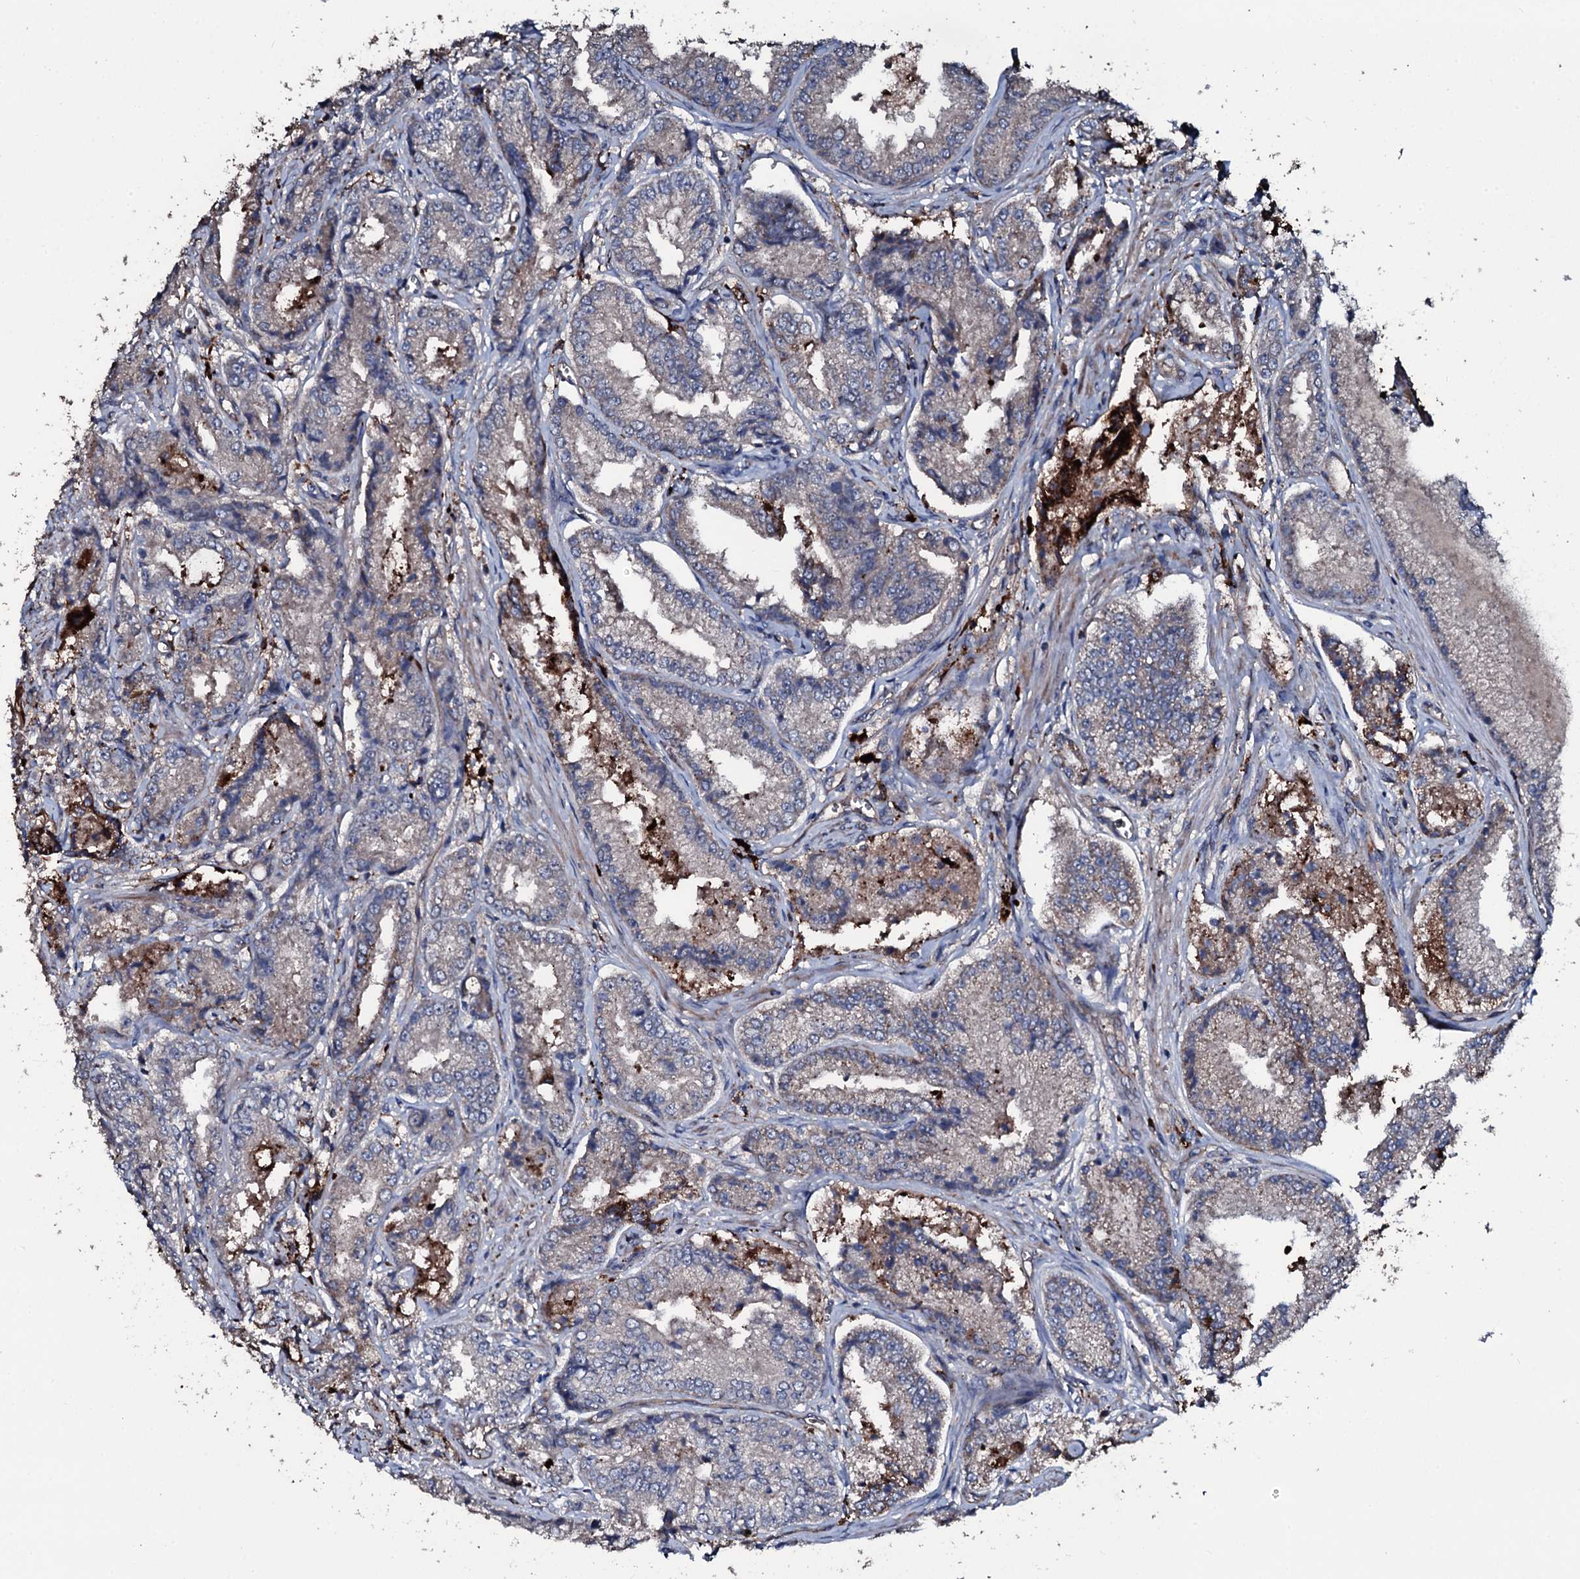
{"staining": {"intensity": "moderate", "quantity": "<25%", "location": "cytoplasmic/membranous"}, "tissue": "prostate cancer", "cell_type": "Tumor cells", "image_type": "cancer", "snomed": [{"axis": "morphology", "description": "Adenocarcinoma, High grade"}, {"axis": "topography", "description": "Prostate"}], "caption": "Moderate cytoplasmic/membranous protein positivity is identified in about <25% of tumor cells in prostate high-grade adenocarcinoma. The protein of interest is stained brown, and the nuclei are stained in blue (DAB IHC with brightfield microscopy, high magnification).", "gene": "TPGS2", "patient": {"sex": "male", "age": 72}}